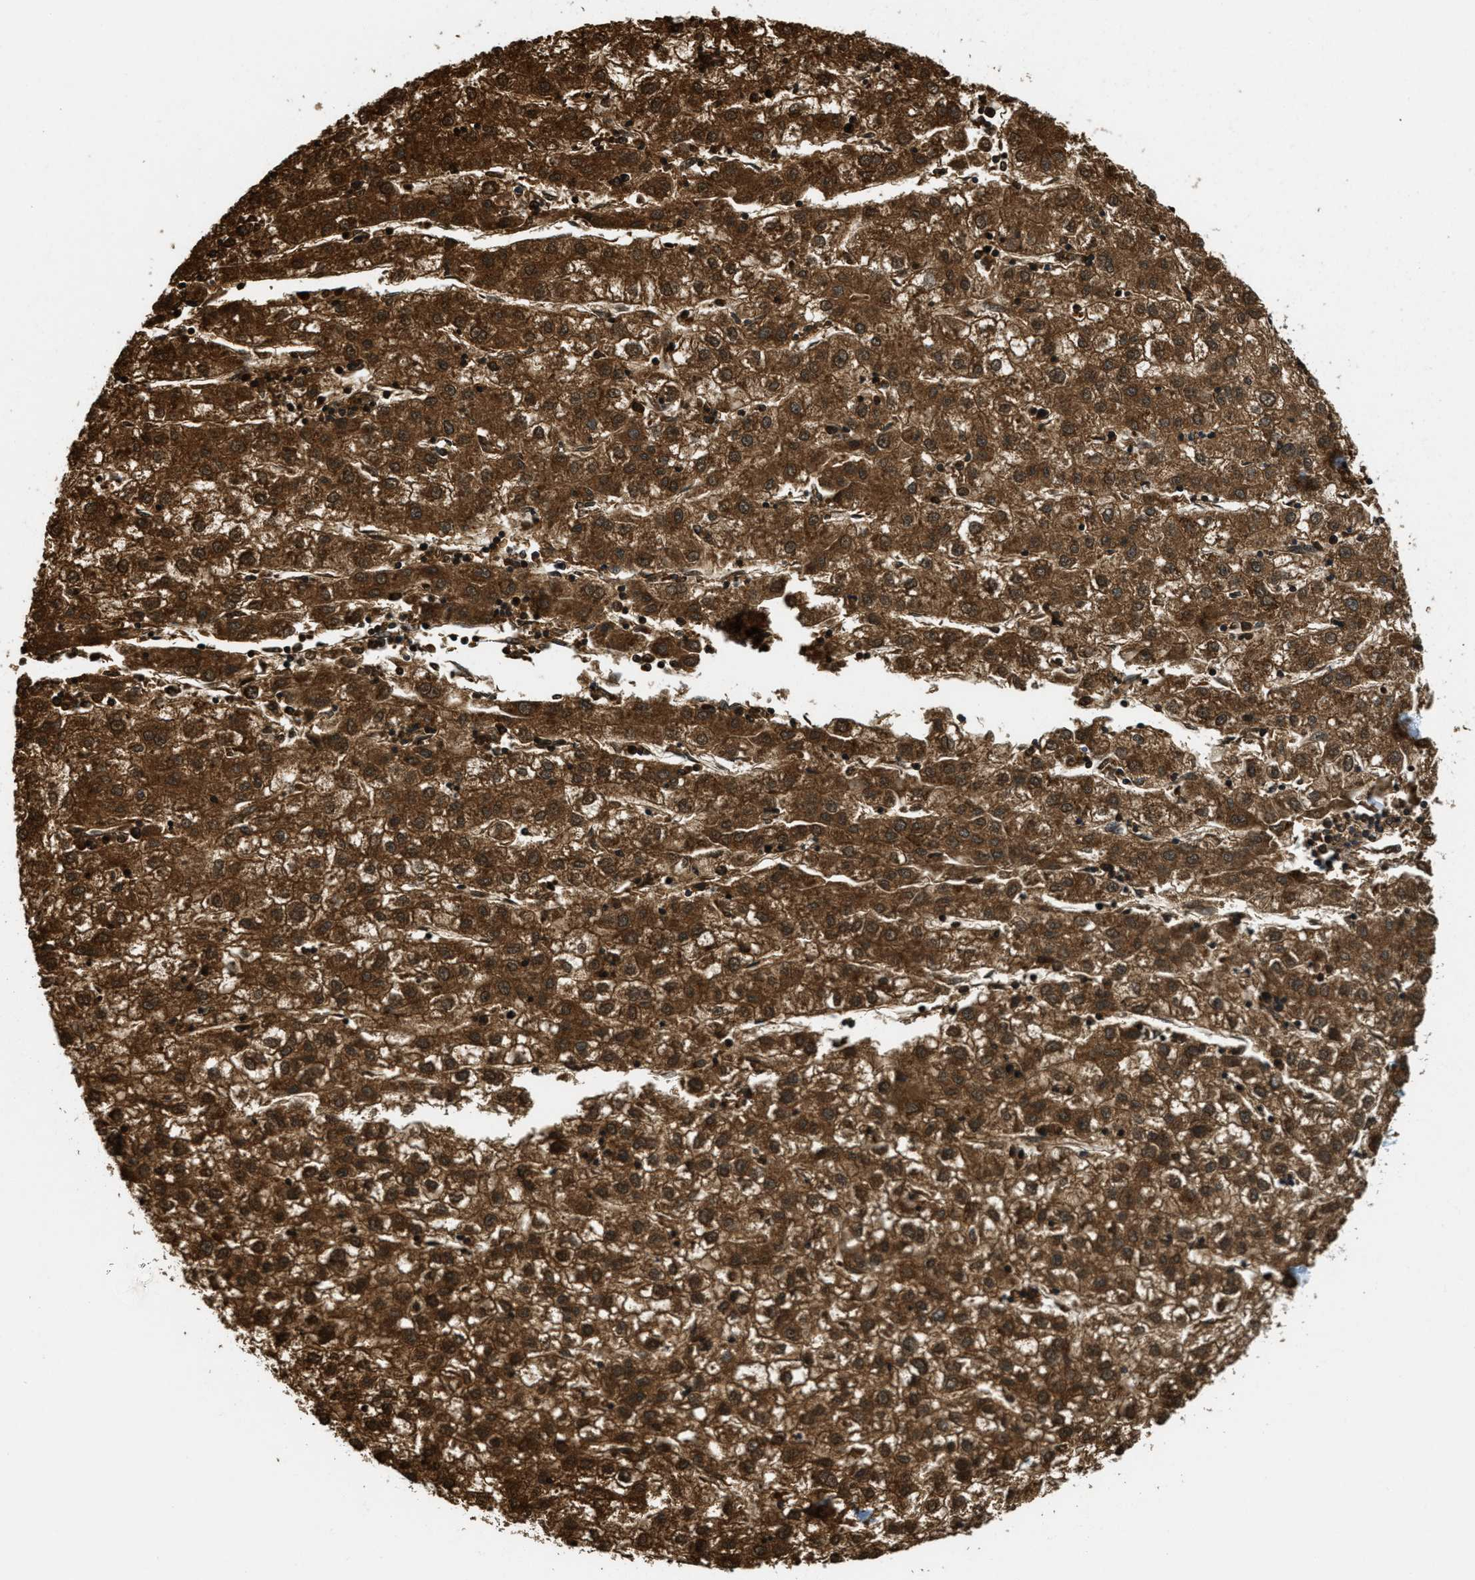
{"staining": {"intensity": "strong", "quantity": ">75%", "location": "cytoplasmic/membranous"}, "tissue": "liver cancer", "cell_type": "Tumor cells", "image_type": "cancer", "snomed": [{"axis": "morphology", "description": "Carcinoma, Hepatocellular, NOS"}, {"axis": "topography", "description": "Liver"}], "caption": "Immunohistochemical staining of hepatocellular carcinoma (liver) displays strong cytoplasmic/membranous protein positivity in approximately >75% of tumor cells.", "gene": "HLCS", "patient": {"sex": "male", "age": 72}}